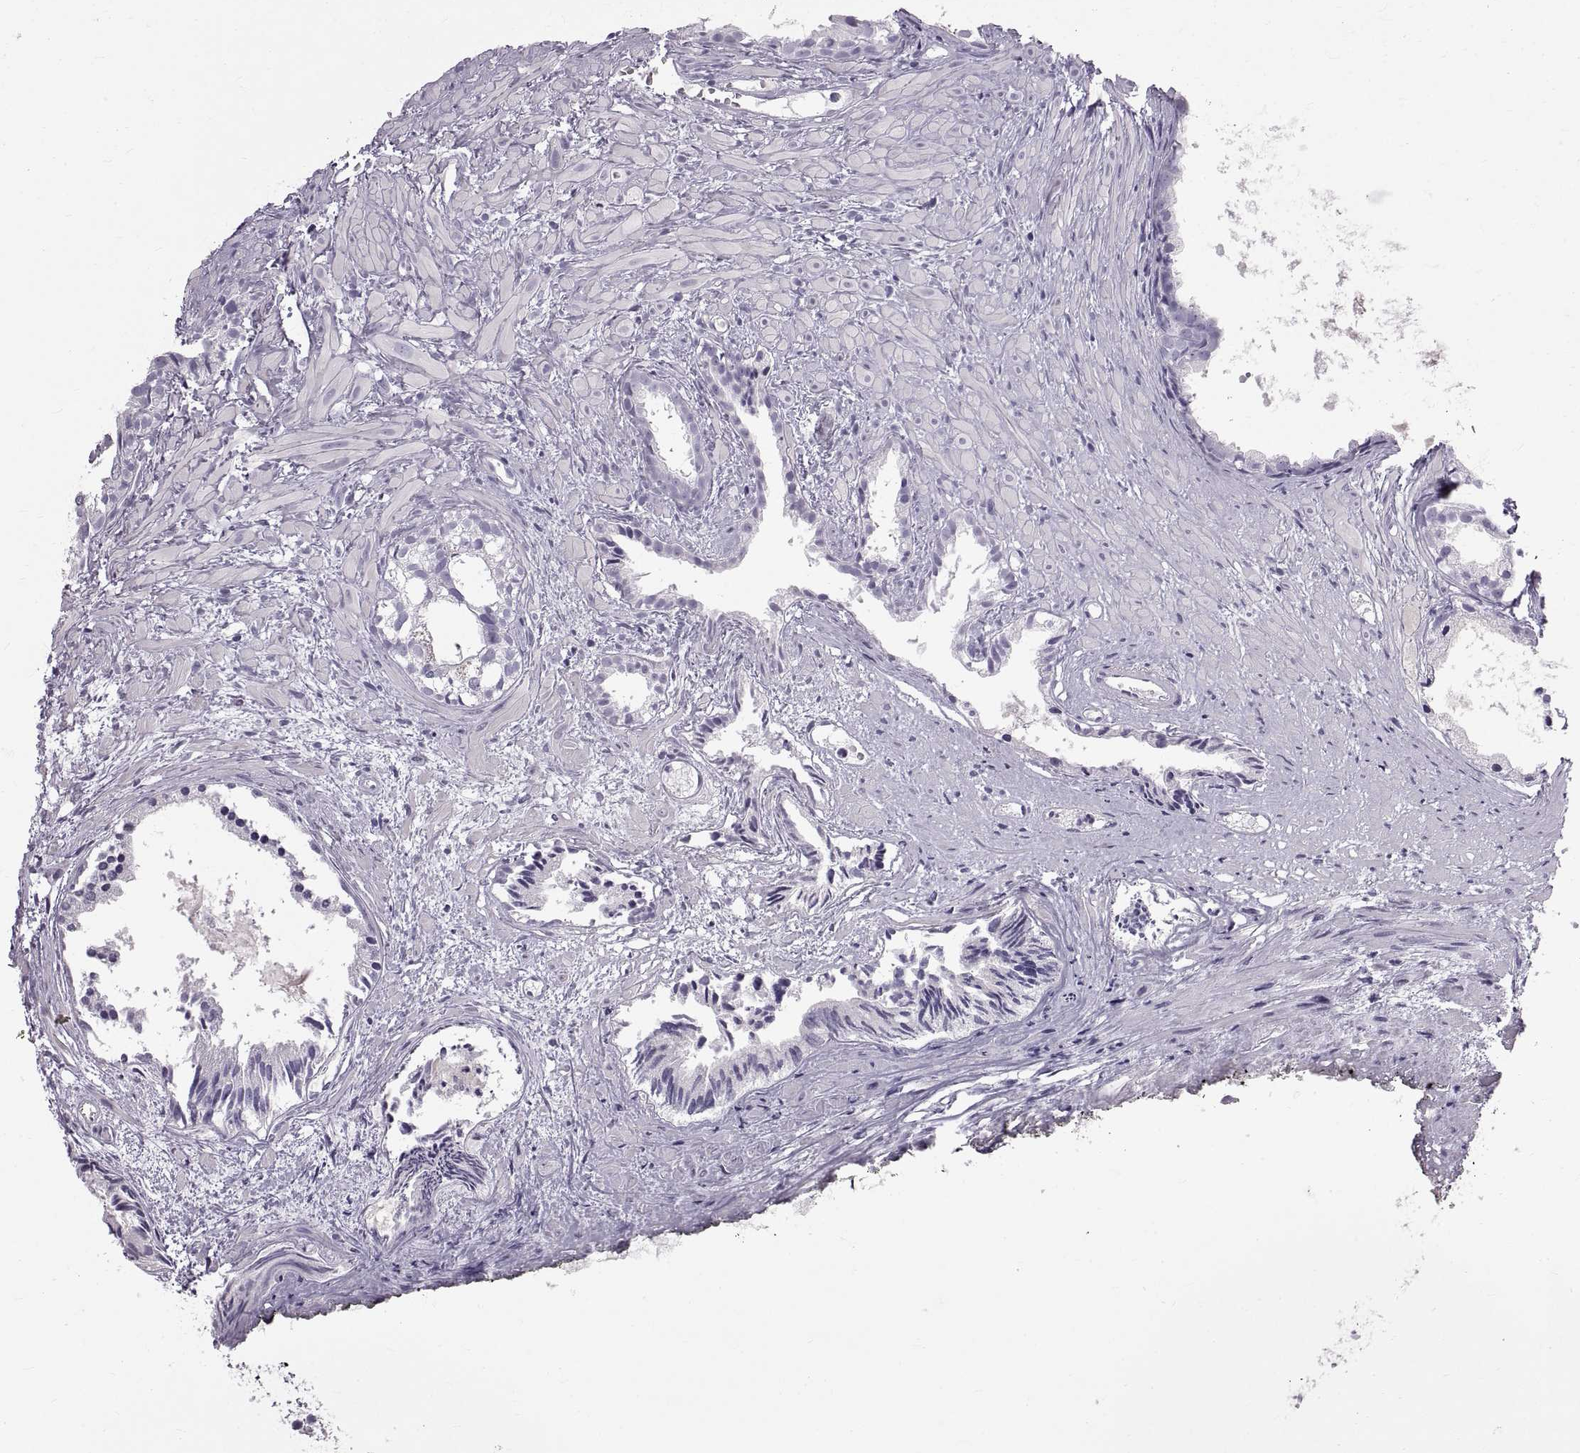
{"staining": {"intensity": "negative", "quantity": "none", "location": "none"}, "tissue": "prostate cancer", "cell_type": "Tumor cells", "image_type": "cancer", "snomed": [{"axis": "morphology", "description": "Adenocarcinoma, High grade"}, {"axis": "topography", "description": "Prostate"}], "caption": "Immunohistochemistry of prostate adenocarcinoma (high-grade) demonstrates no expression in tumor cells.", "gene": "WFDC8", "patient": {"sex": "male", "age": 79}}